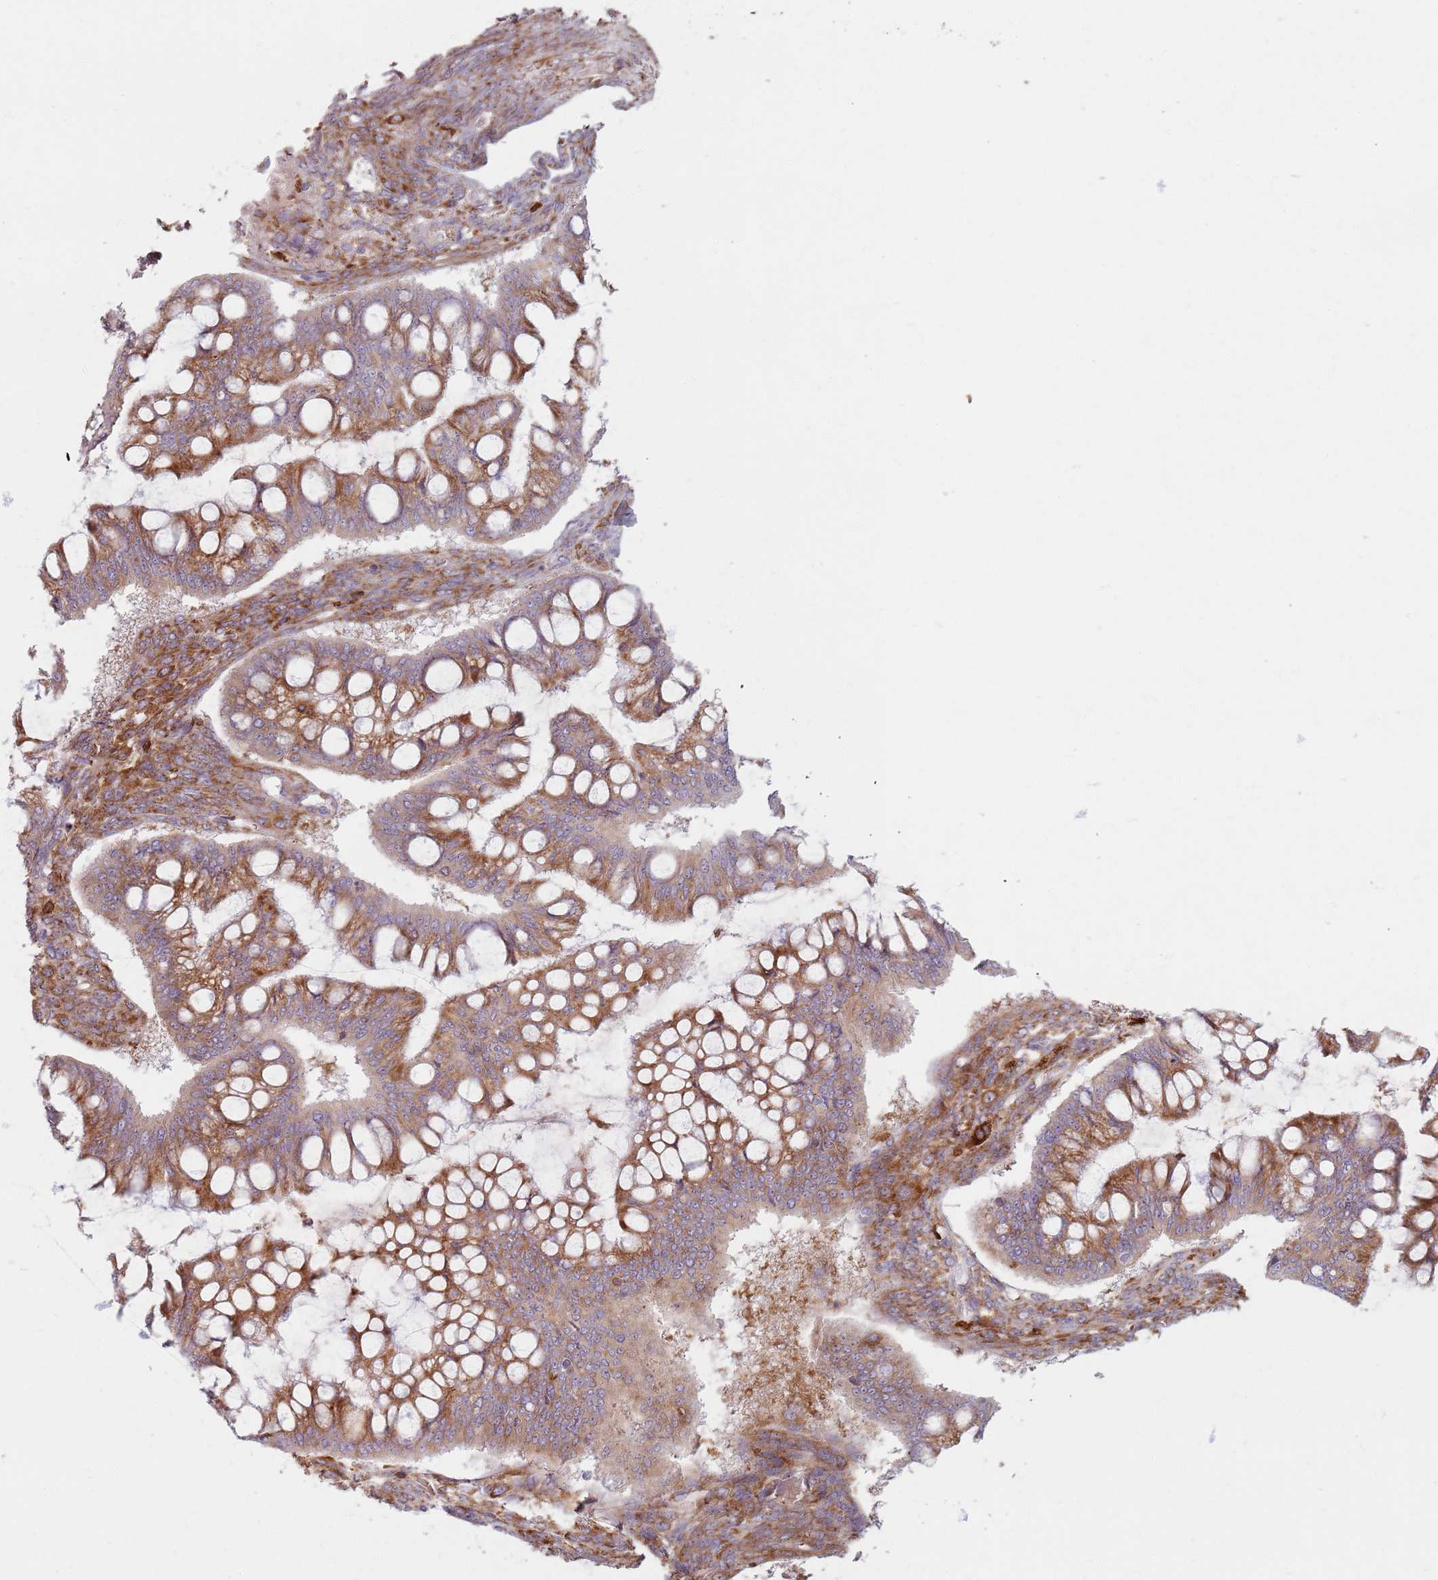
{"staining": {"intensity": "strong", "quantity": ">75%", "location": "cytoplasmic/membranous"}, "tissue": "ovarian cancer", "cell_type": "Tumor cells", "image_type": "cancer", "snomed": [{"axis": "morphology", "description": "Cystadenocarcinoma, mucinous, NOS"}, {"axis": "topography", "description": "Ovary"}], "caption": "Brown immunohistochemical staining in human ovarian mucinous cystadenocarcinoma demonstrates strong cytoplasmic/membranous staining in about >75% of tumor cells. (brown staining indicates protein expression, while blue staining denotes nuclei).", "gene": "COLGALT1", "patient": {"sex": "female", "age": 73}}